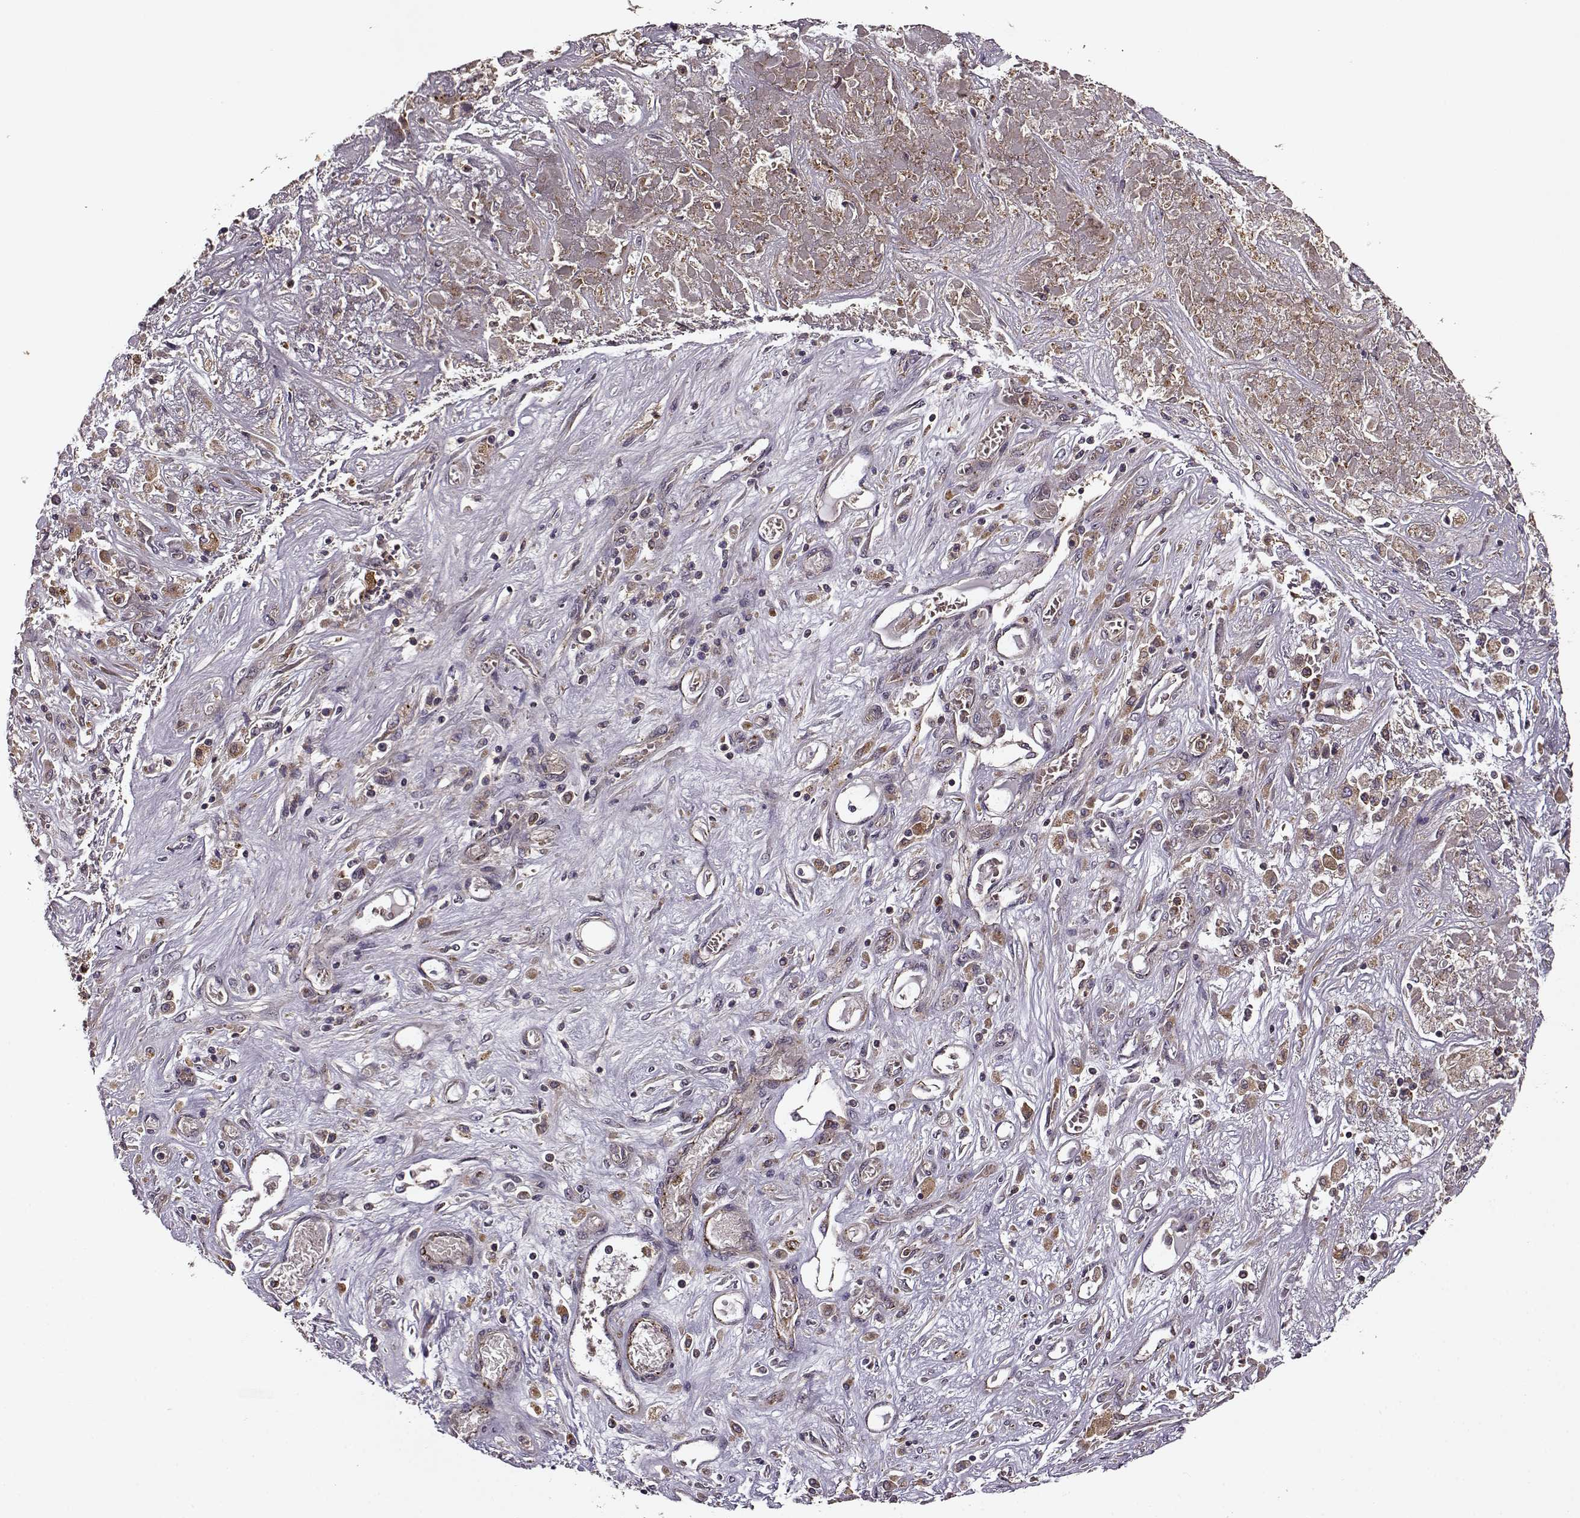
{"staining": {"intensity": "weak", "quantity": ">75%", "location": "cytoplasmic/membranous"}, "tissue": "liver cancer", "cell_type": "Tumor cells", "image_type": "cancer", "snomed": [{"axis": "morphology", "description": "Cholangiocarcinoma"}, {"axis": "topography", "description": "Liver"}], "caption": "Liver cancer (cholangiocarcinoma) was stained to show a protein in brown. There is low levels of weak cytoplasmic/membranous positivity in approximately >75% of tumor cells.", "gene": "IFRD2", "patient": {"sex": "female", "age": 52}}